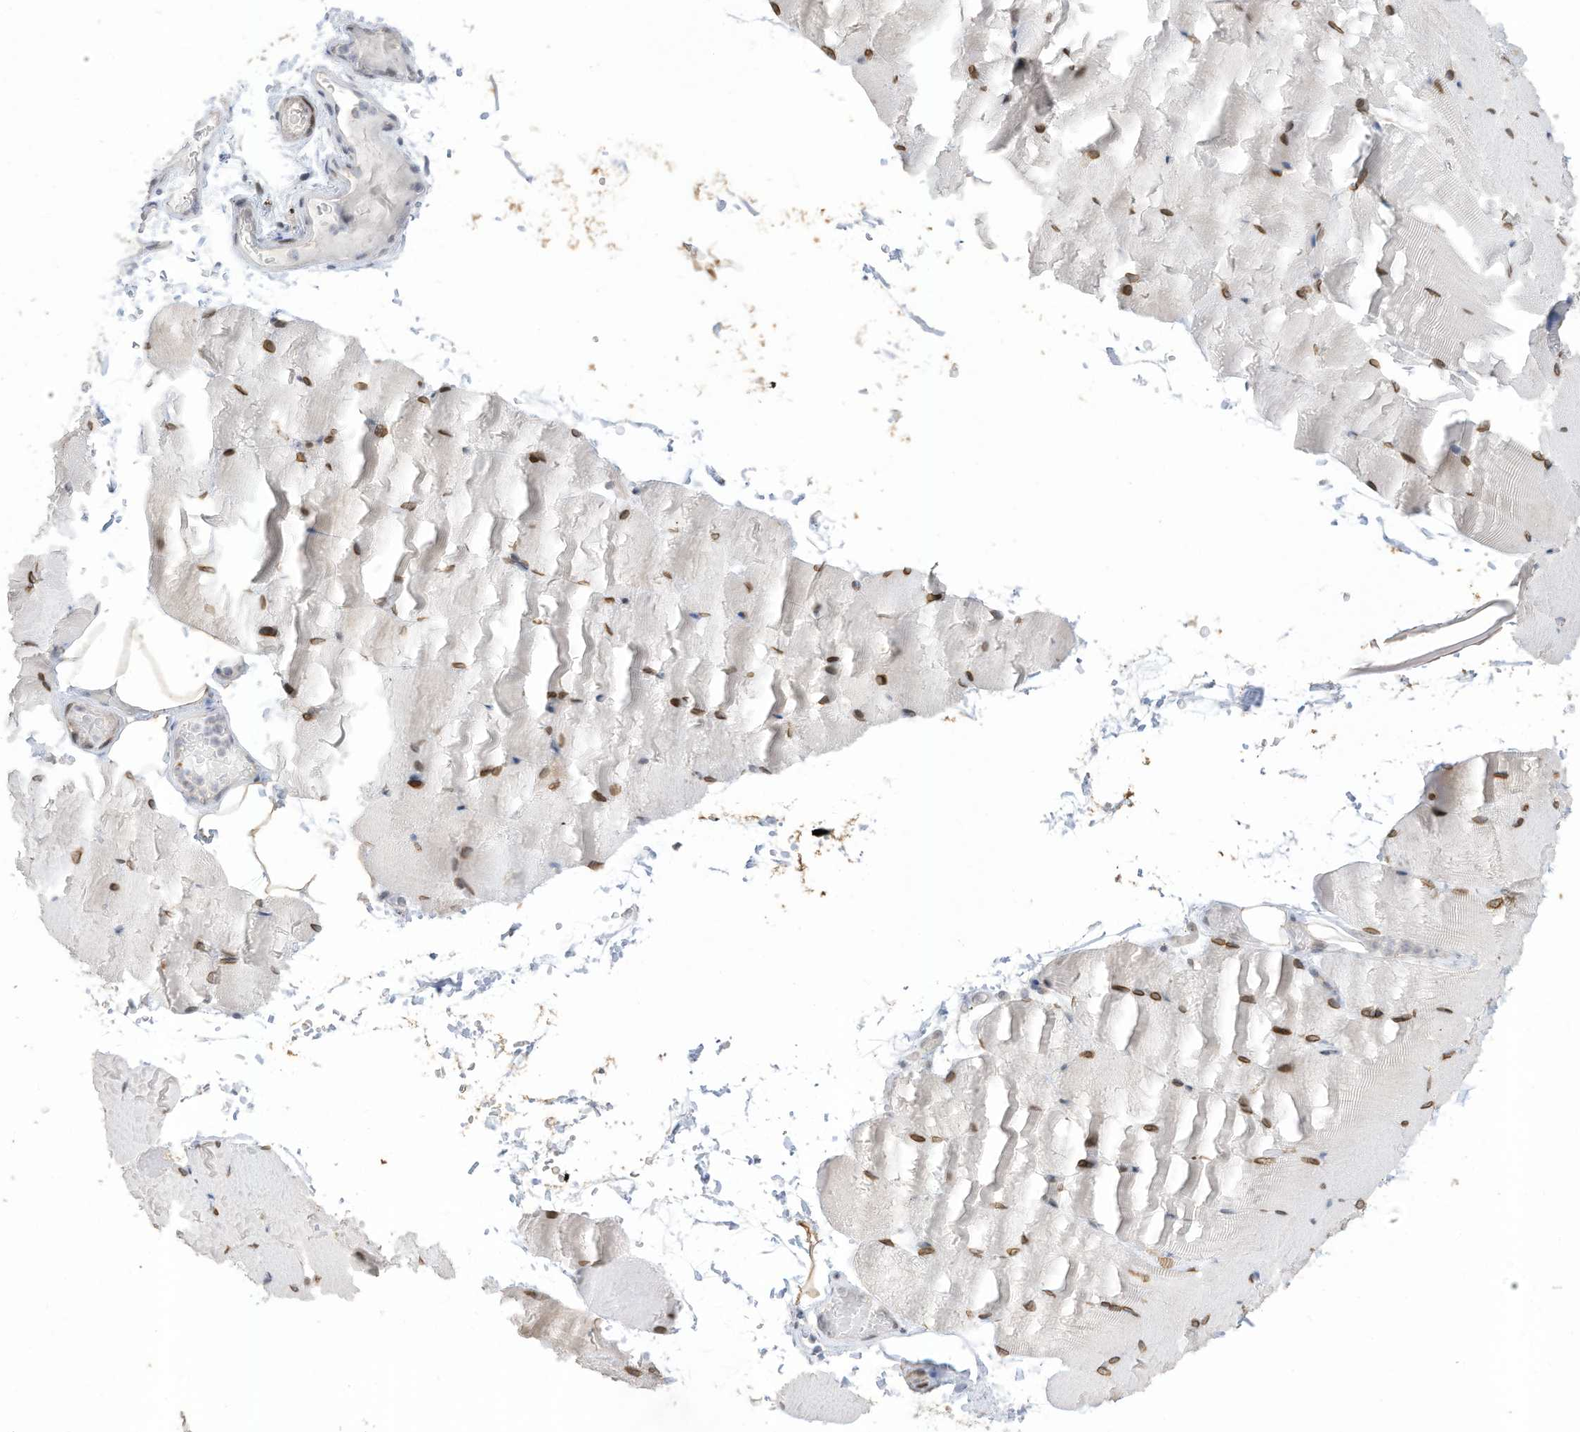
{"staining": {"intensity": "moderate", "quantity": ">75%", "location": "nuclear"}, "tissue": "skeletal muscle", "cell_type": "Myocytes", "image_type": "normal", "snomed": [{"axis": "morphology", "description": "Normal tissue, NOS"}, {"axis": "topography", "description": "Skeletal muscle"}, {"axis": "topography", "description": "Parathyroid gland"}], "caption": "The image displays staining of normal skeletal muscle, revealing moderate nuclear protein positivity (brown color) within myocytes.", "gene": "RABL3", "patient": {"sex": "female", "age": 37}}